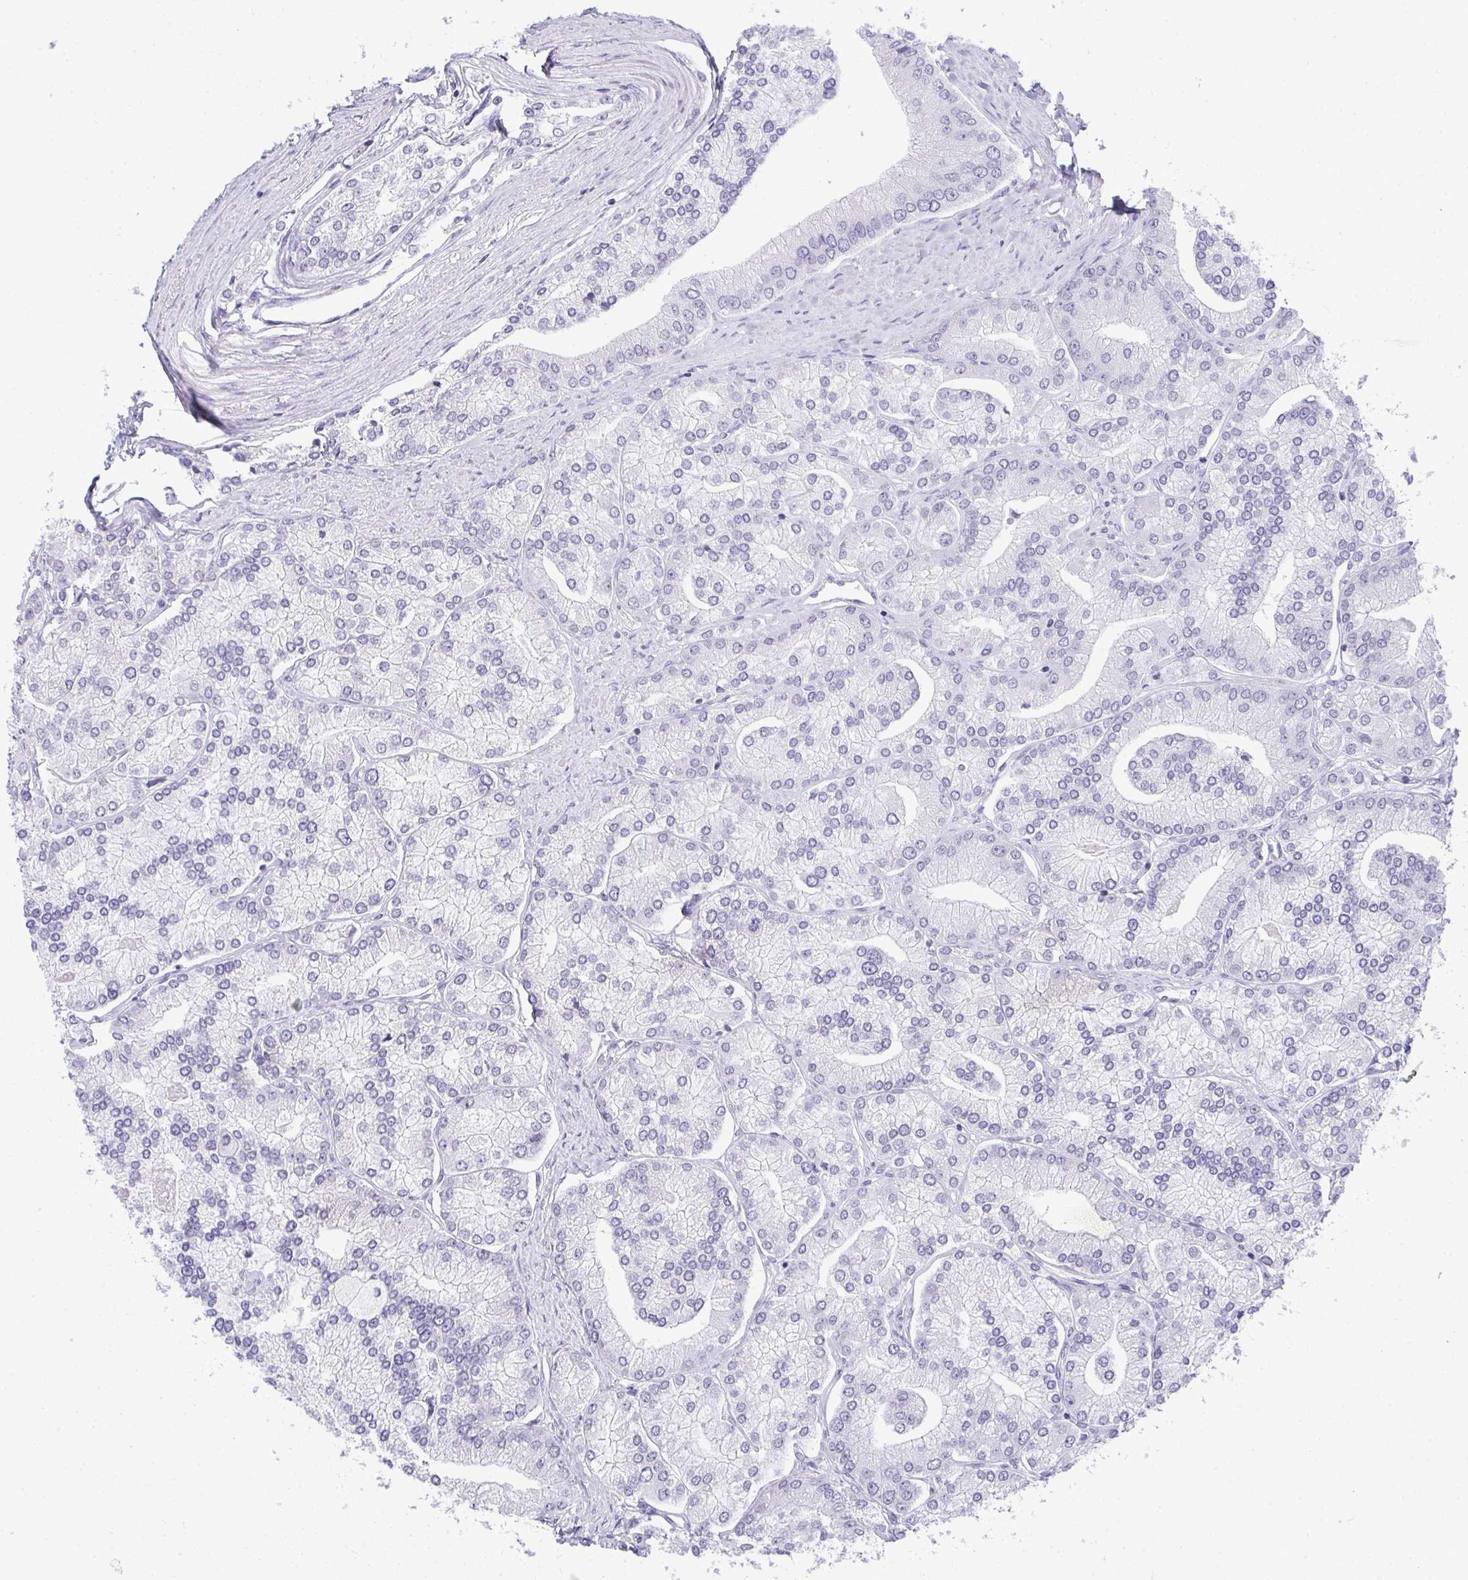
{"staining": {"intensity": "negative", "quantity": "none", "location": "none"}, "tissue": "prostate cancer", "cell_type": "Tumor cells", "image_type": "cancer", "snomed": [{"axis": "morphology", "description": "Adenocarcinoma, High grade"}, {"axis": "topography", "description": "Prostate"}], "caption": "This image is of adenocarcinoma (high-grade) (prostate) stained with immunohistochemistry (IHC) to label a protein in brown with the nuclei are counter-stained blue. There is no positivity in tumor cells.", "gene": "PLA2G1B", "patient": {"sex": "male", "age": 61}}